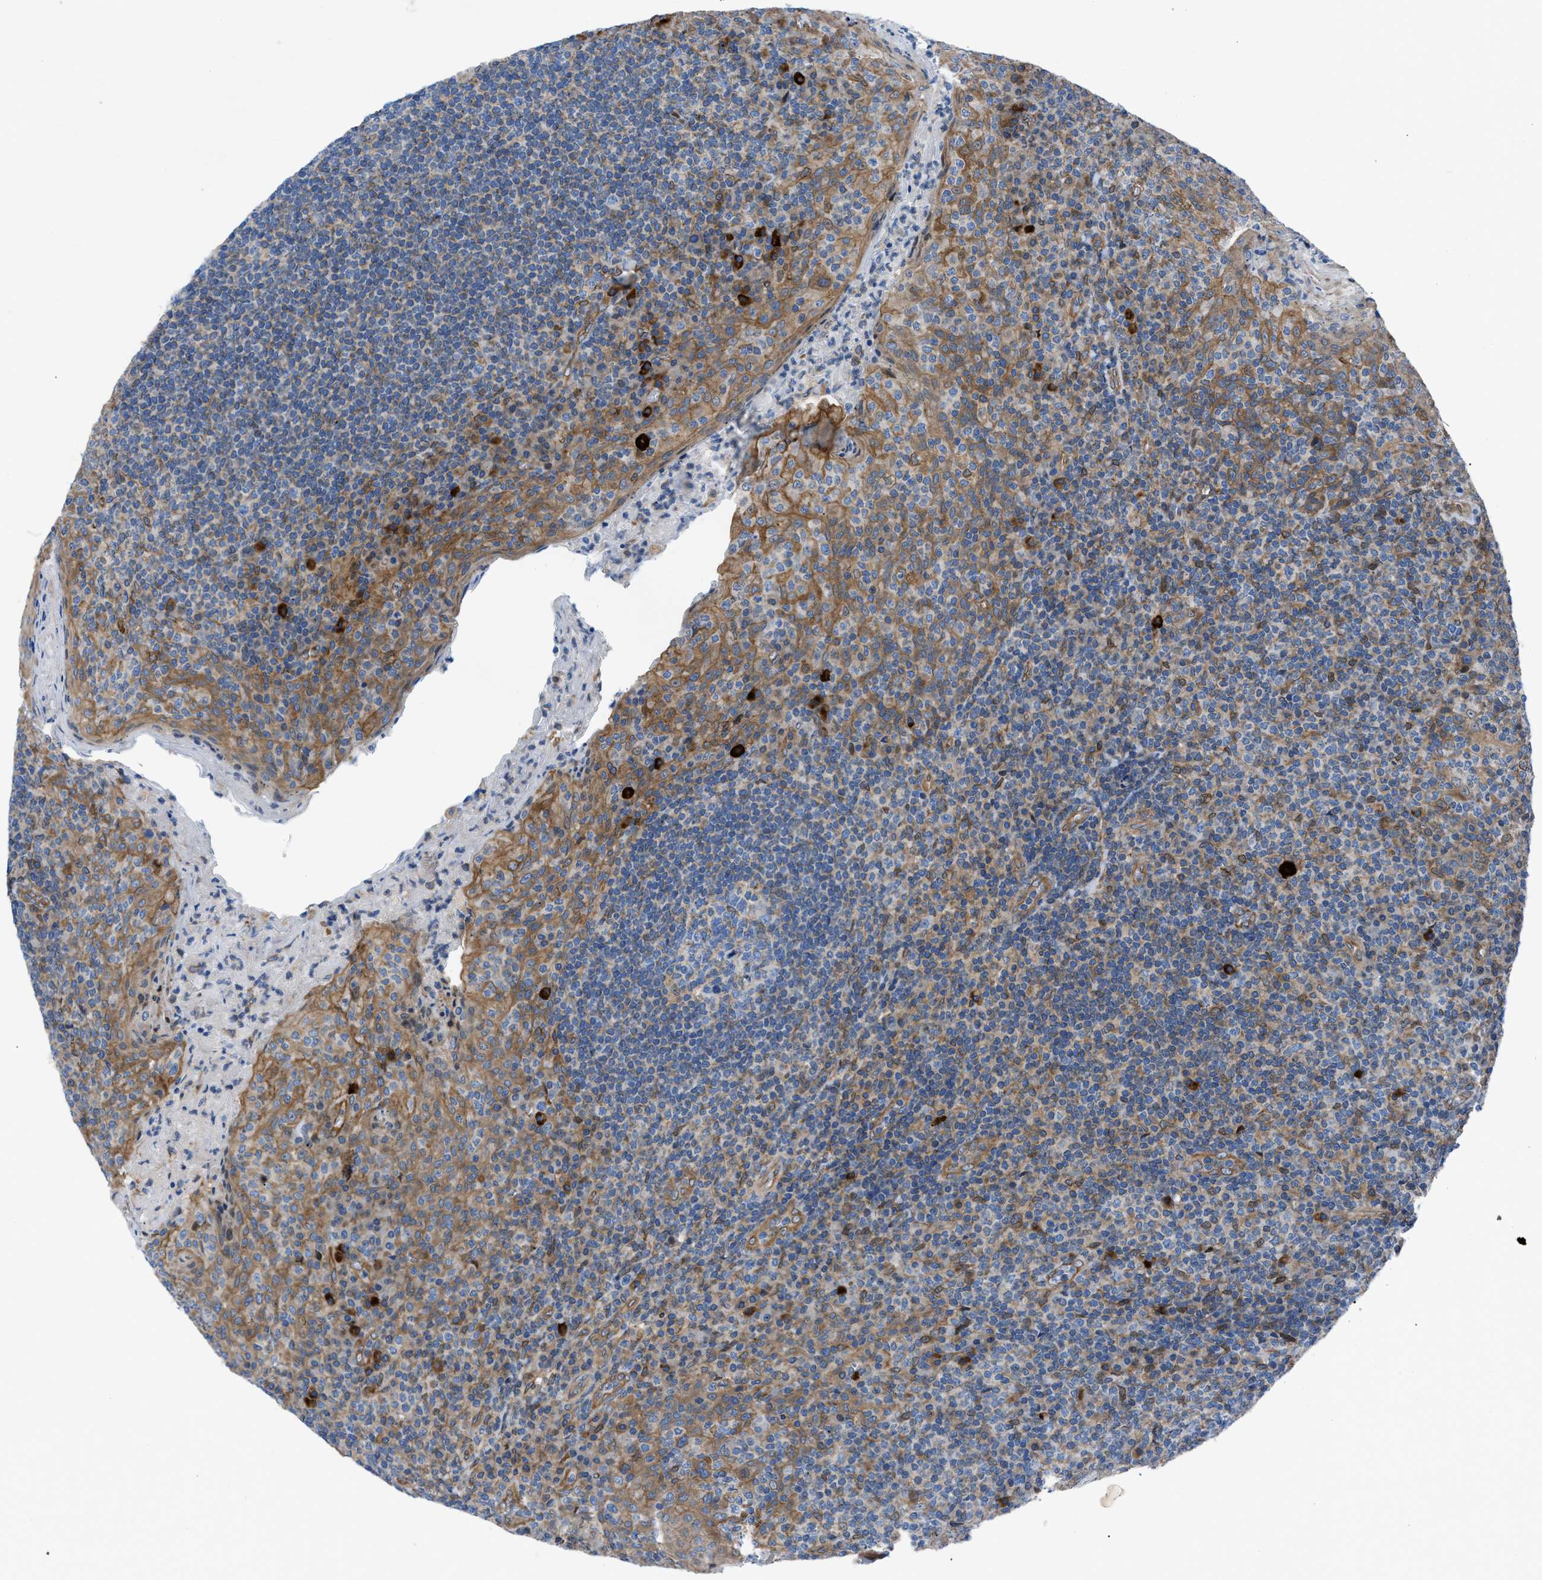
{"staining": {"intensity": "moderate", "quantity": "<25%", "location": "cytoplasmic/membranous"}, "tissue": "tonsil", "cell_type": "Germinal center cells", "image_type": "normal", "snomed": [{"axis": "morphology", "description": "Normal tissue, NOS"}, {"axis": "topography", "description": "Tonsil"}], "caption": "This photomicrograph reveals immunohistochemistry staining of benign human tonsil, with low moderate cytoplasmic/membranous staining in about <25% of germinal center cells.", "gene": "DMAC1", "patient": {"sex": "male", "age": 17}}